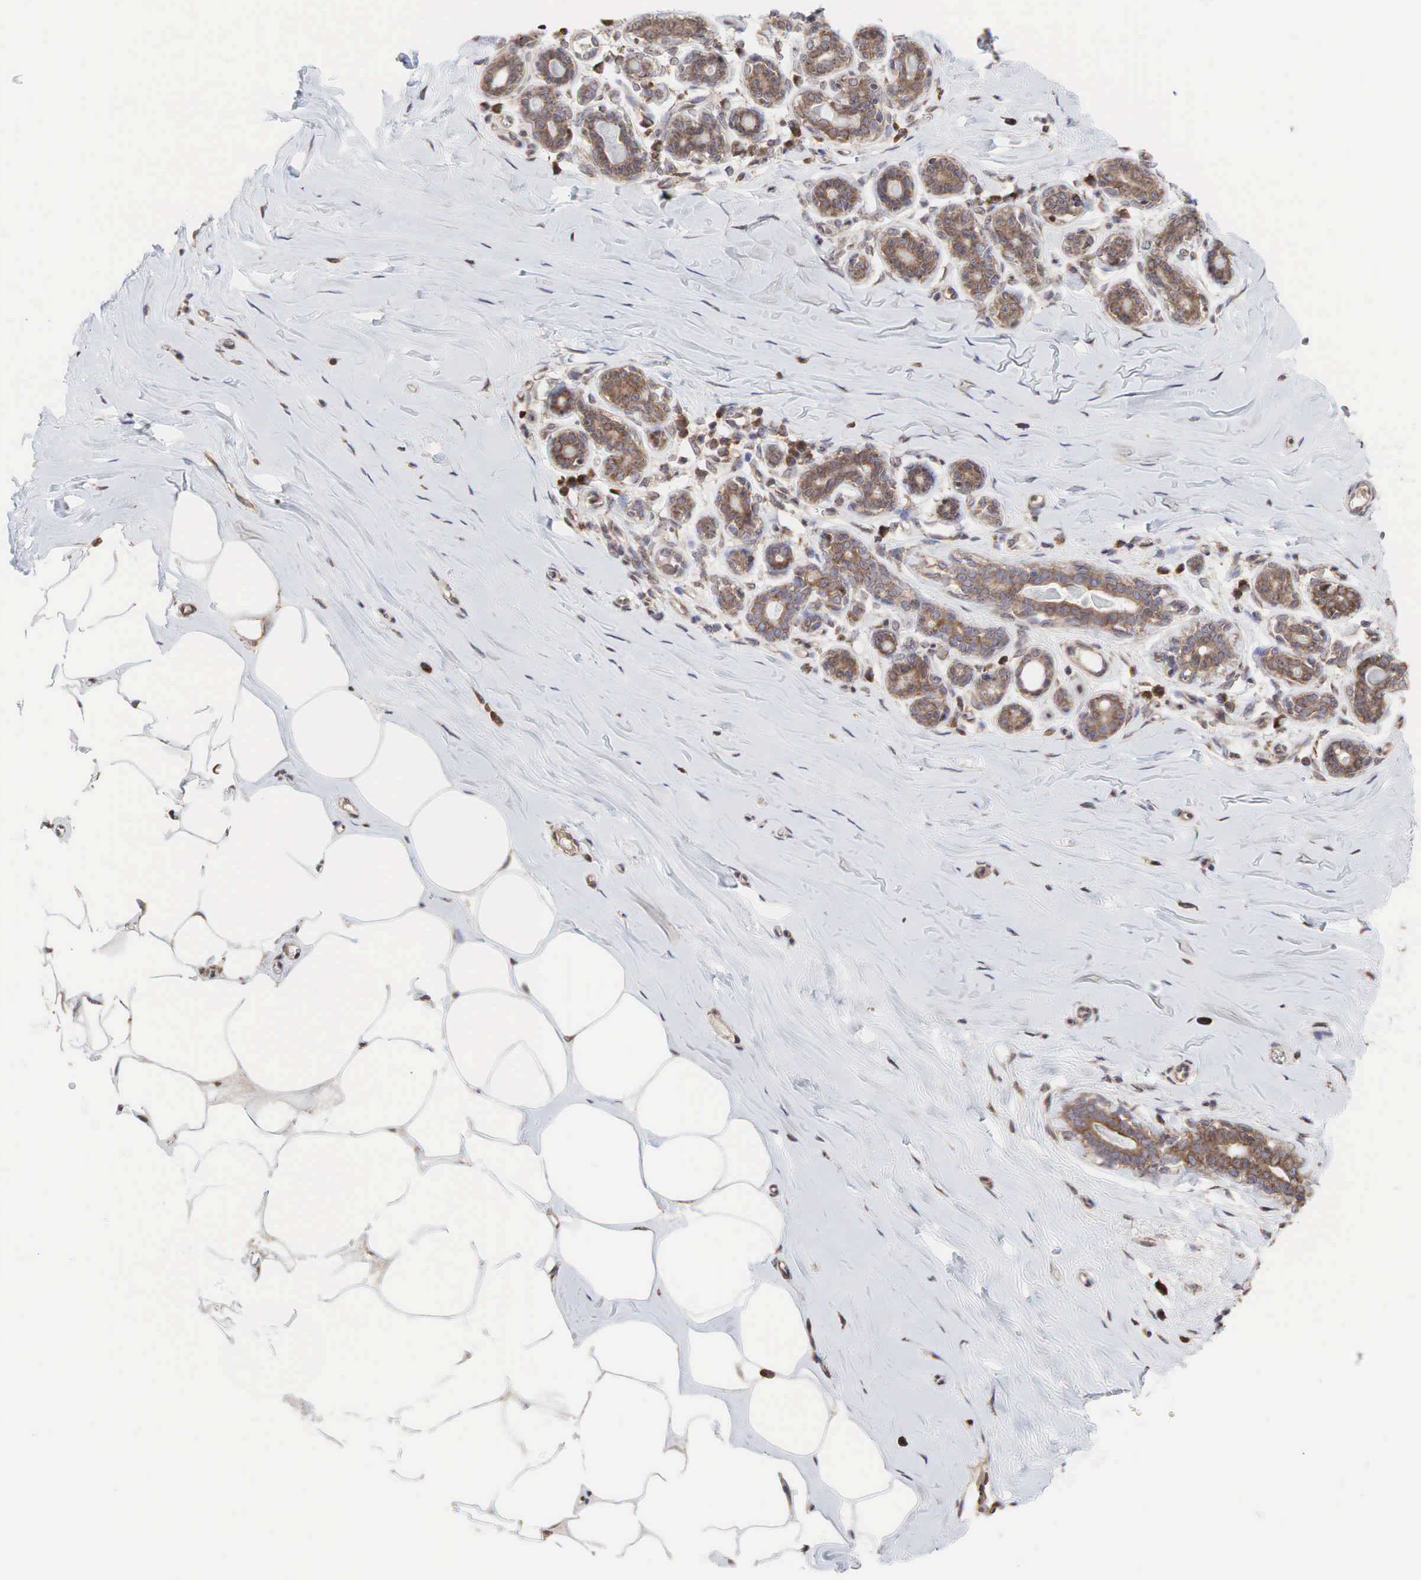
{"staining": {"intensity": "negative", "quantity": "none", "location": "none"}, "tissue": "breast", "cell_type": "Adipocytes", "image_type": "normal", "snomed": [{"axis": "morphology", "description": "Normal tissue, NOS"}, {"axis": "topography", "description": "Breast"}], "caption": "Immunohistochemistry image of unremarkable breast: breast stained with DAB reveals no significant protein expression in adipocytes.", "gene": "PABPC5", "patient": {"sex": "female", "age": 45}}